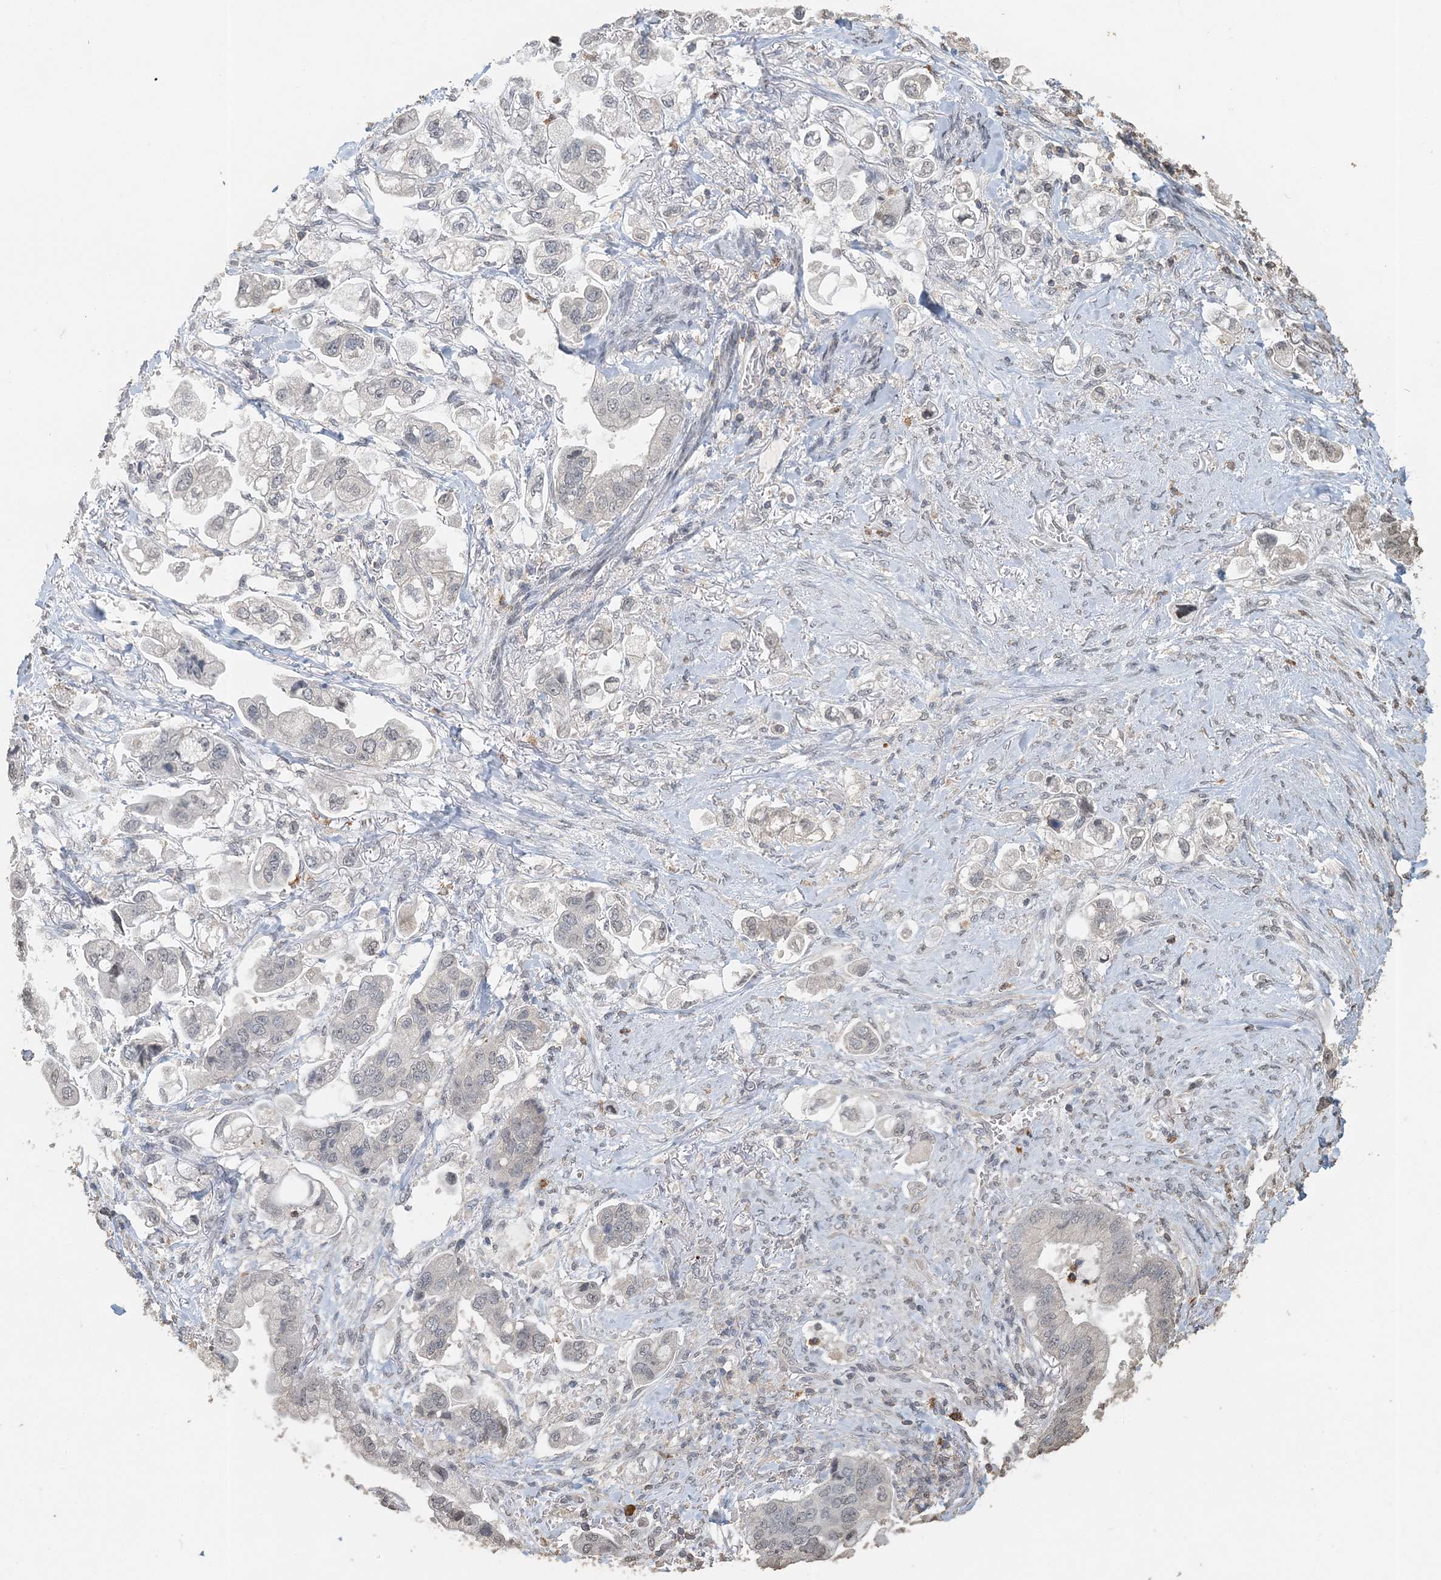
{"staining": {"intensity": "negative", "quantity": "none", "location": "none"}, "tissue": "stomach cancer", "cell_type": "Tumor cells", "image_type": "cancer", "snomed": [{"axis": "morphology", "description": "Adenocarcinoma, NOS"}, {"axis": "topography", "description": "Stomach"}], "caption": "Tumor cells show no significant expression in stomach cancer.", "gene": "FAM110A", "patient": {"sex": "male", "age": 62}}